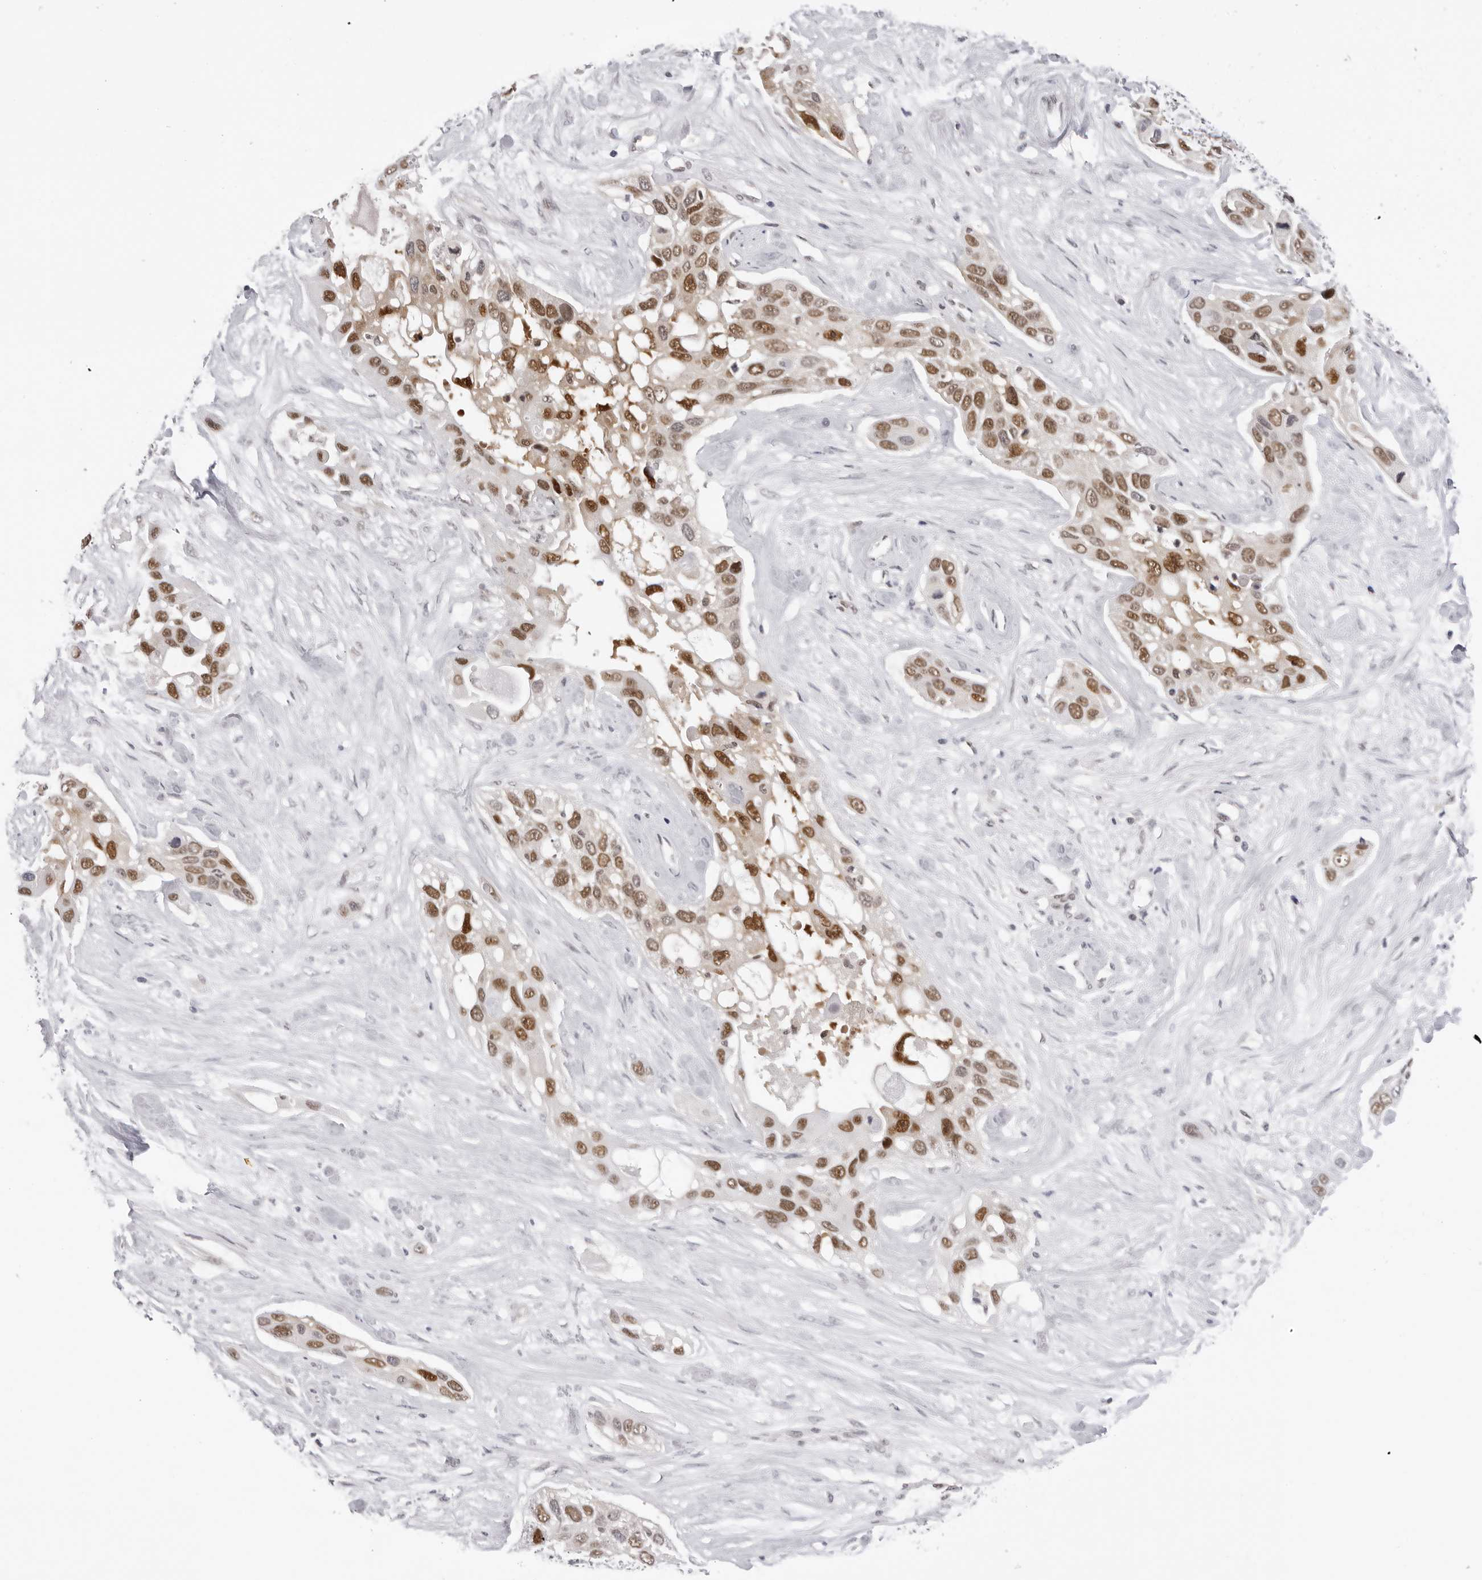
{"staining": {"intensity": "moderate", "quantity": ">75%", "location": "nuclear"}, "tissue": "pancreatic cancer", "cell_type": "Tumor cells", "image_type": "cancer", "snomed": [{"axis": "morphology", "description": "Adenocarcinoma, NOS"}, {"axis": "topography", "description": "Pancreas"}], "caption": "Human pancreatic cancer (adenocarcinoma) stained with a protein marker shows moderate staining in tumor cells.", "gene": "WDR77", "patient": {"sex": "female", "age": 60}}